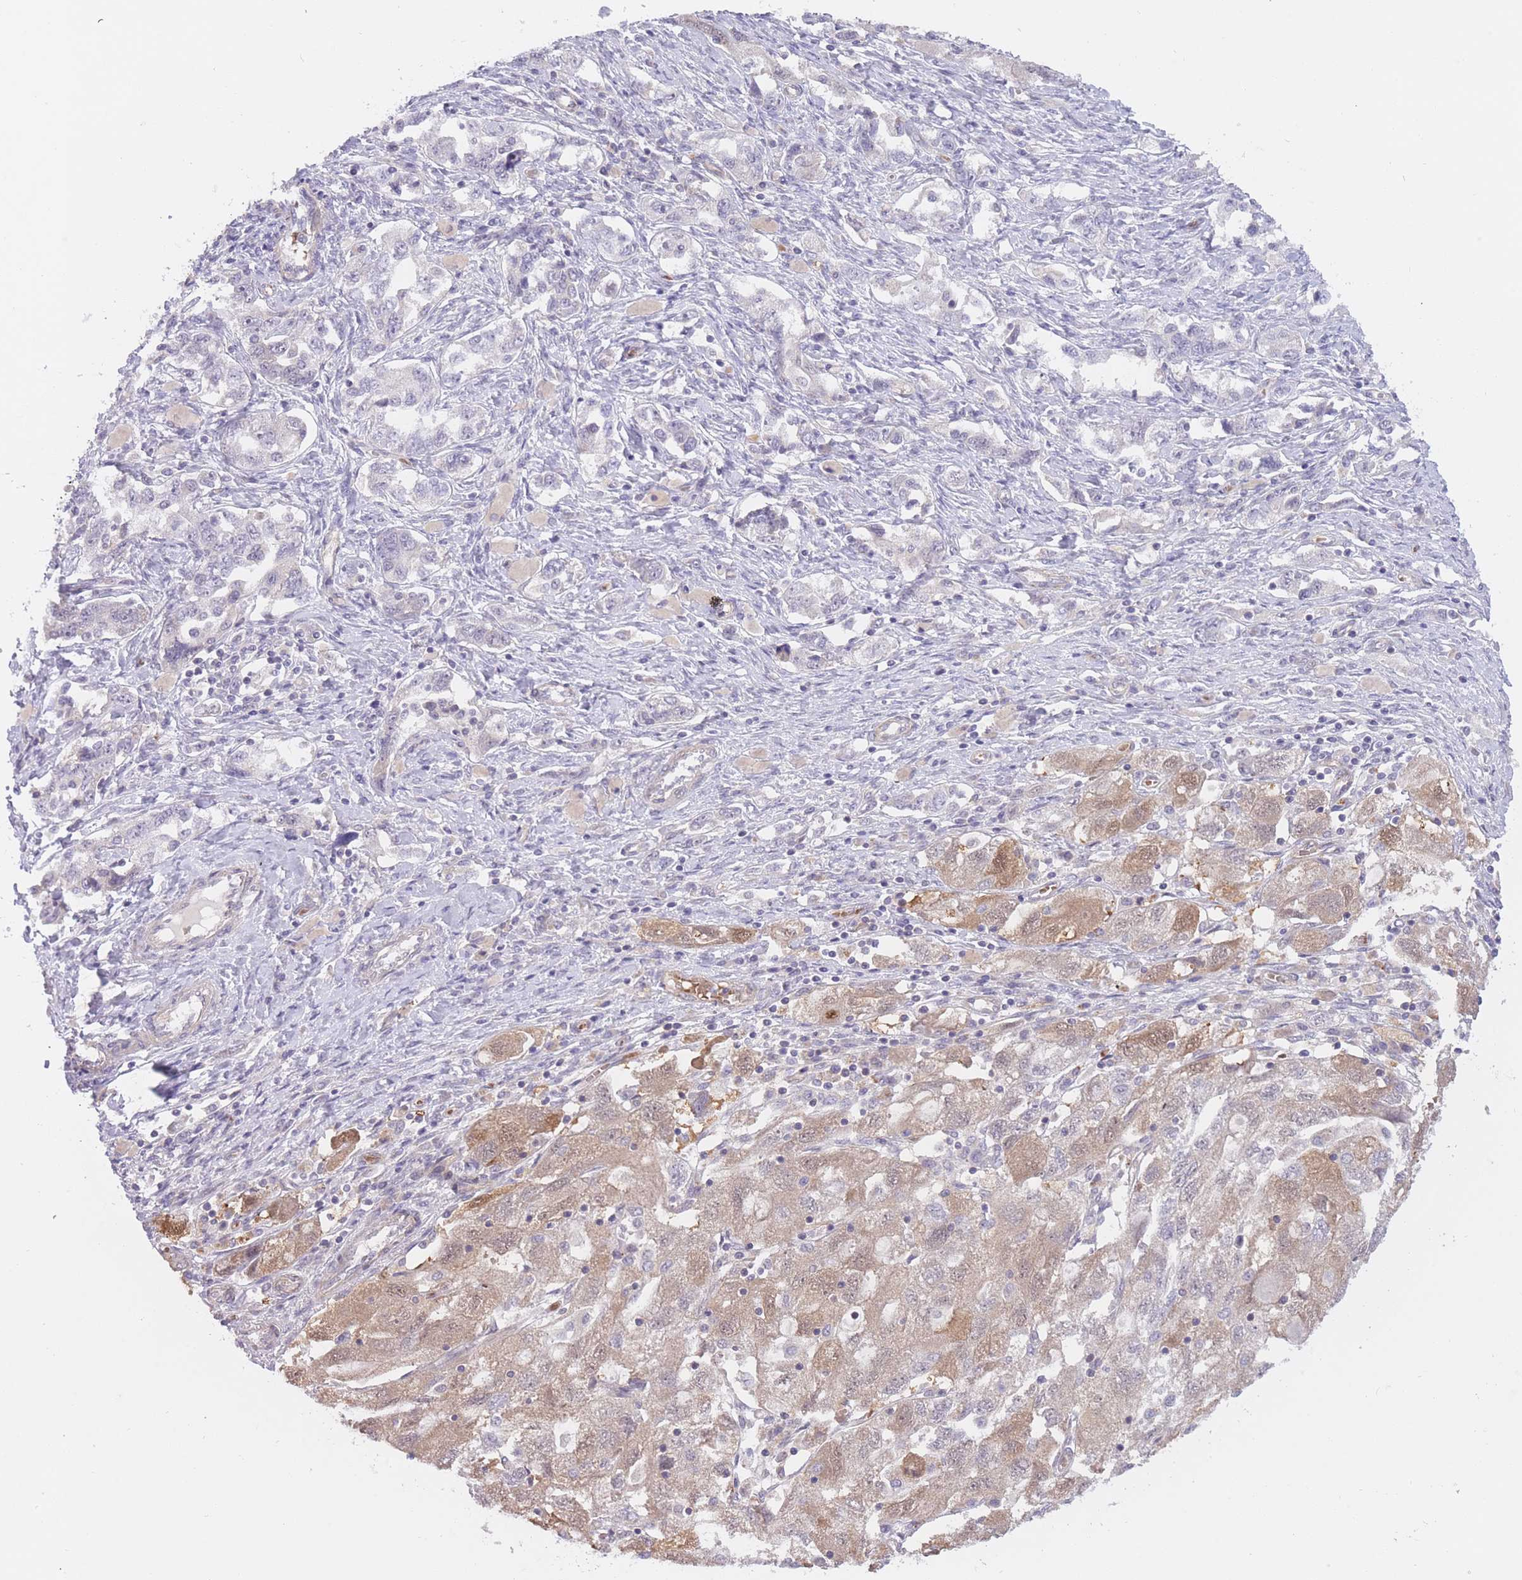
{"staining": {"intensity": "moderate", "quantity": "<25%", "location": "cytoplasmic/membranous,nuclear"}, "tissue": "ovarian cancer", "cell_type": "Tumor cells", "image_type": "cancer", "snomed": [{"axis": "morphology", "description": "Carcinoma, NOS"}, {"axis": "morphology", "description": "Cystadenocarcinoma, serous, NOS"}, {"axis": "topography", "description": "Ovary"}], "caption": "There is low levels of moderate cytoplasmic/membranous and nuclear expression in tumor cells of ovarian cancer (serous cystadenocarcinoma), as demonstrated by immunohistochemical staining (brown color).", "gene": "FUT5", "patient": {"sex": "female", "age": 69}}